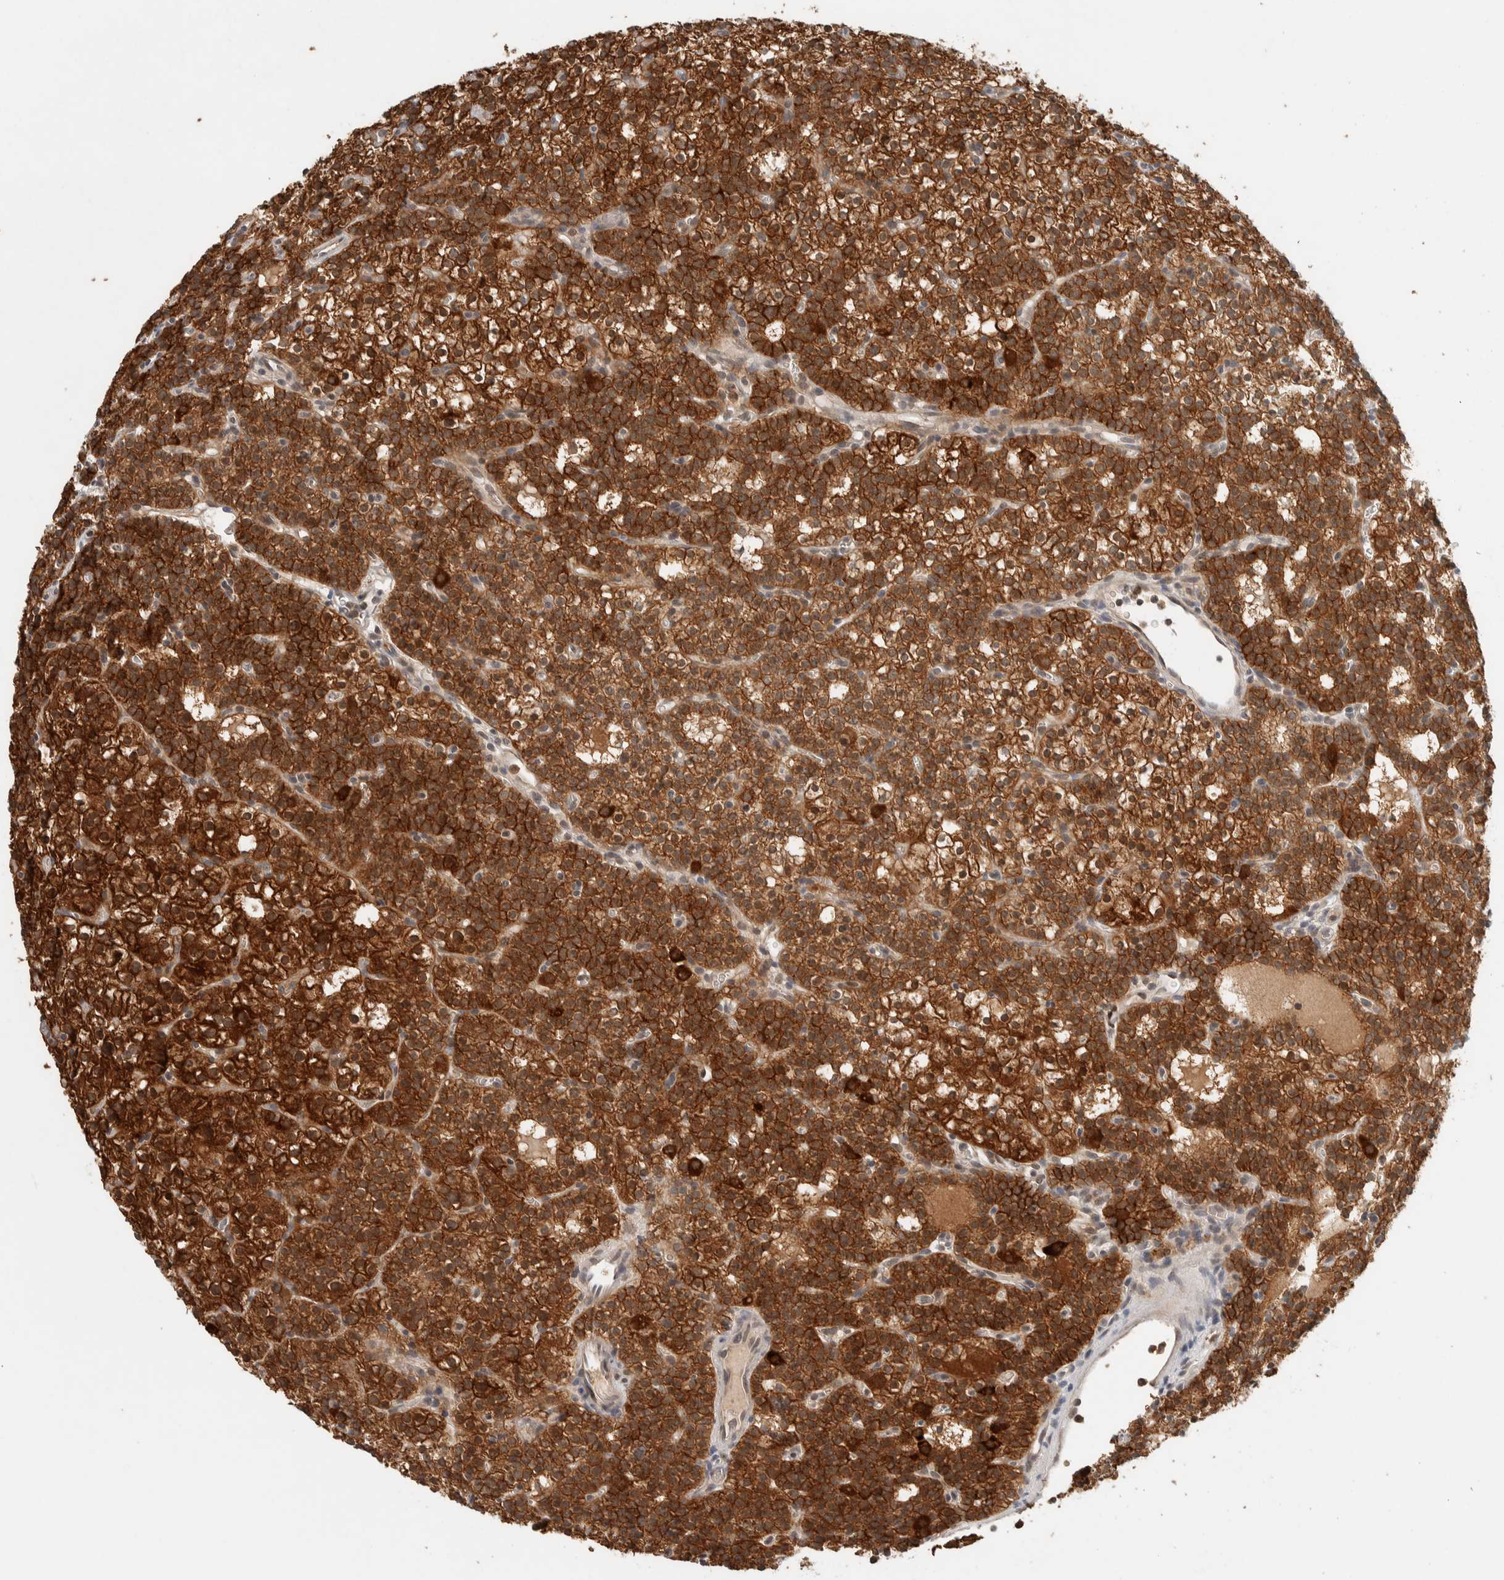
{"staining": {"intensity": "strong", "quantity": ">75%", "location": "cytoplasmic/membranous"}, "tissue": "parathyroid gland", "cell_type": "Glandular cells", "image_type": "normal", "snomed": [{"axis": "morphology", "description": "Normal tissue, NOS"}, {"axis": "morphology", "description": "Adenoma, NOS"}, {"axis": "topography", "description": "Parathyroid gland"}], "caption": "Immunohistochemical staining of normal human parathyroid gland exhibits high levels of strong cytoplasmic/membranous expression in about >75% of glandular cells.", "gene": "ZNF567", "patient": {"sex": "female", "age": 74}}